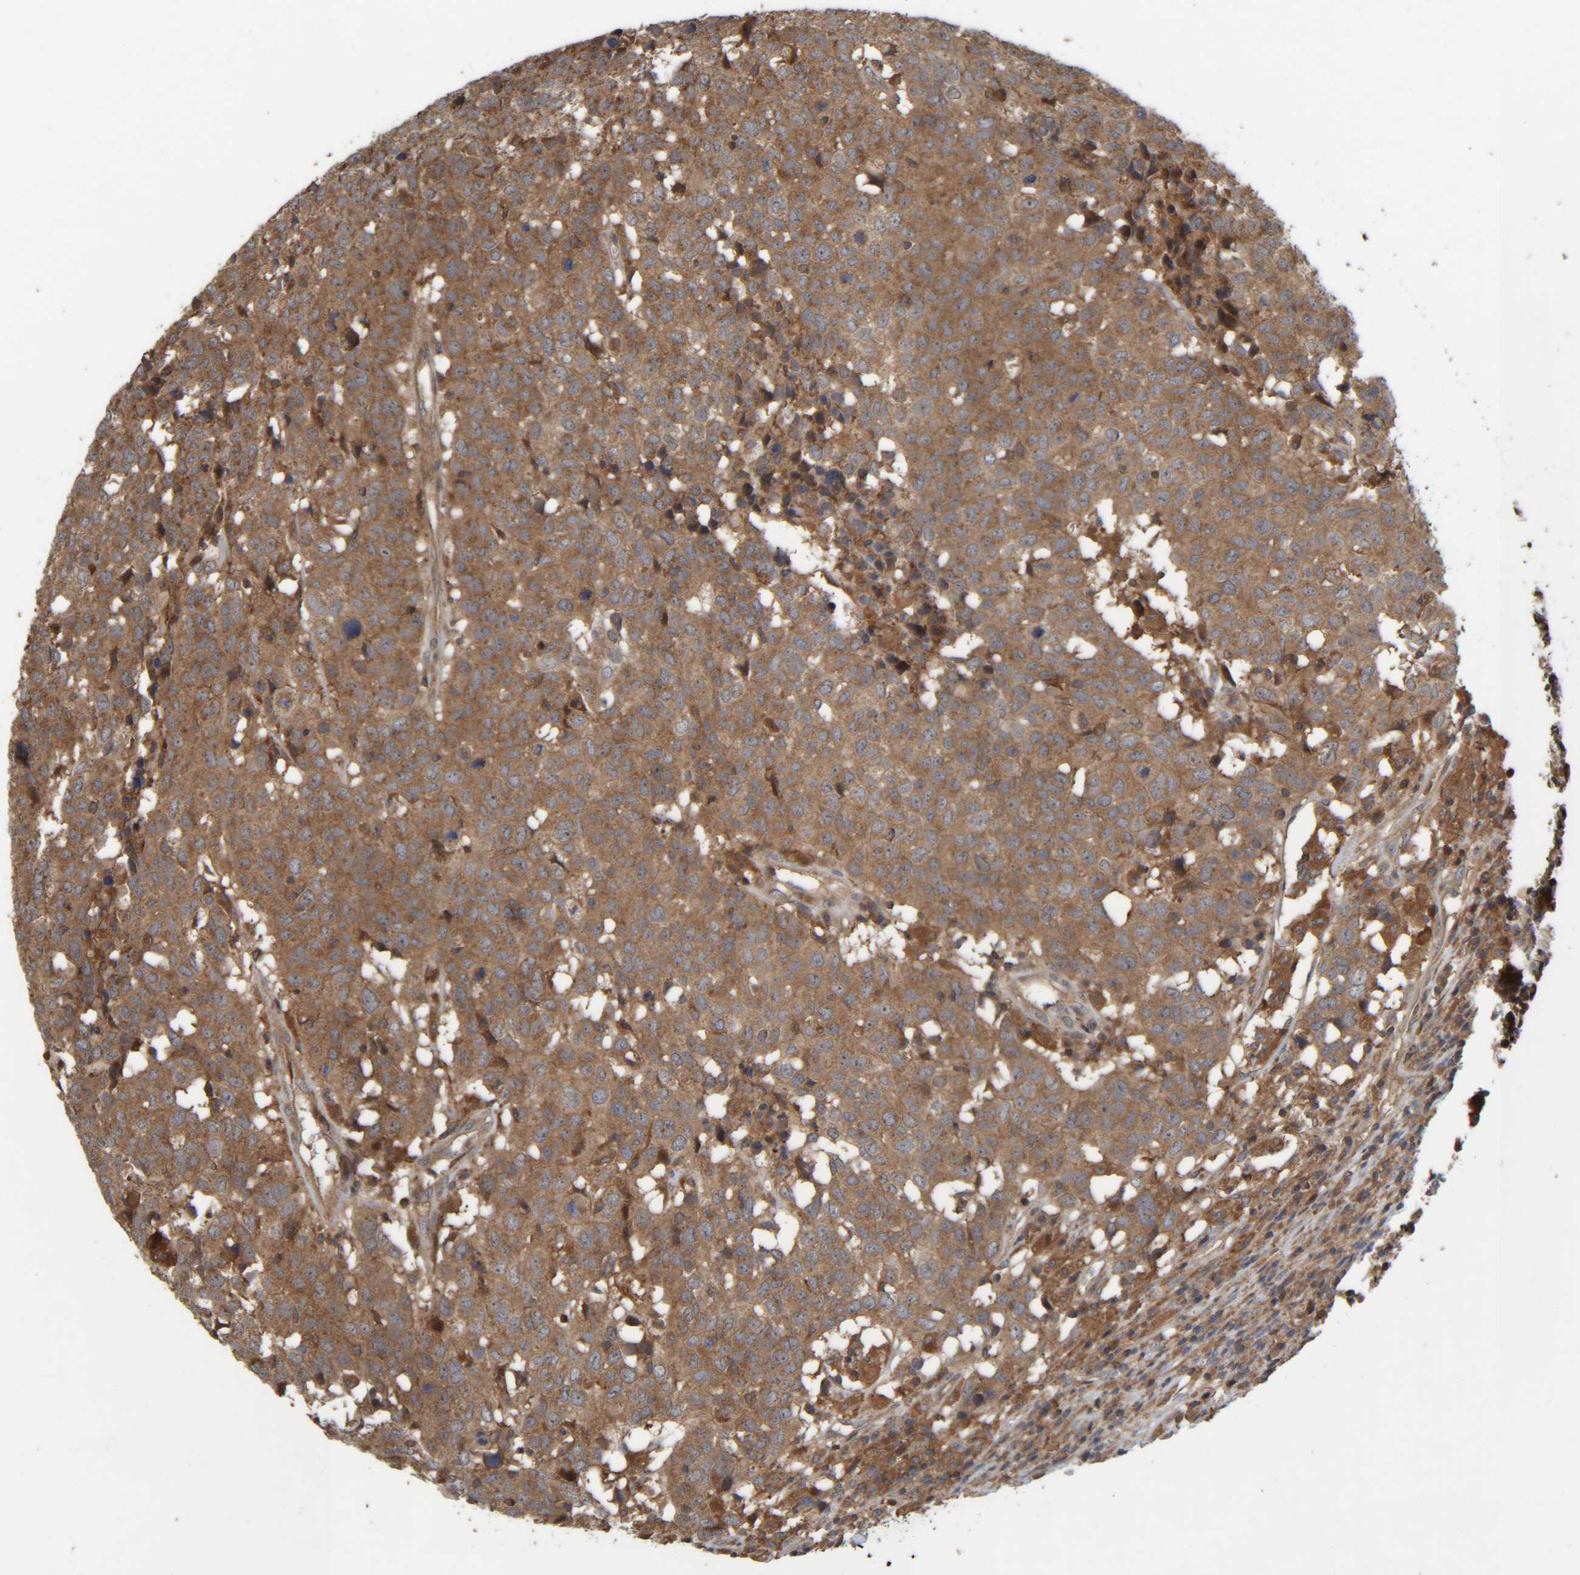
{"staining": {"intensity": "moderate", "quantity": ">75%", "location": "cytoplasmic/membranous"}, "tissue": "head and neck cancer", "cell_type": "Tumor cells", "image_type": "cancer", "snomed": [{"axis": "morphology", "description": "Squamous cell carcinoma, NOS"}, {"axis": "topography", "description": "Head-Neck"}], "caption": "The histopathology image shows a brown stain indicating the presence of a protein in the cytoplasmic/membranous of tumor cells in head and neck squamous cell carcinoma.", "gene": "CCDC57", "patient": {"sex": "male", "age": 66}}